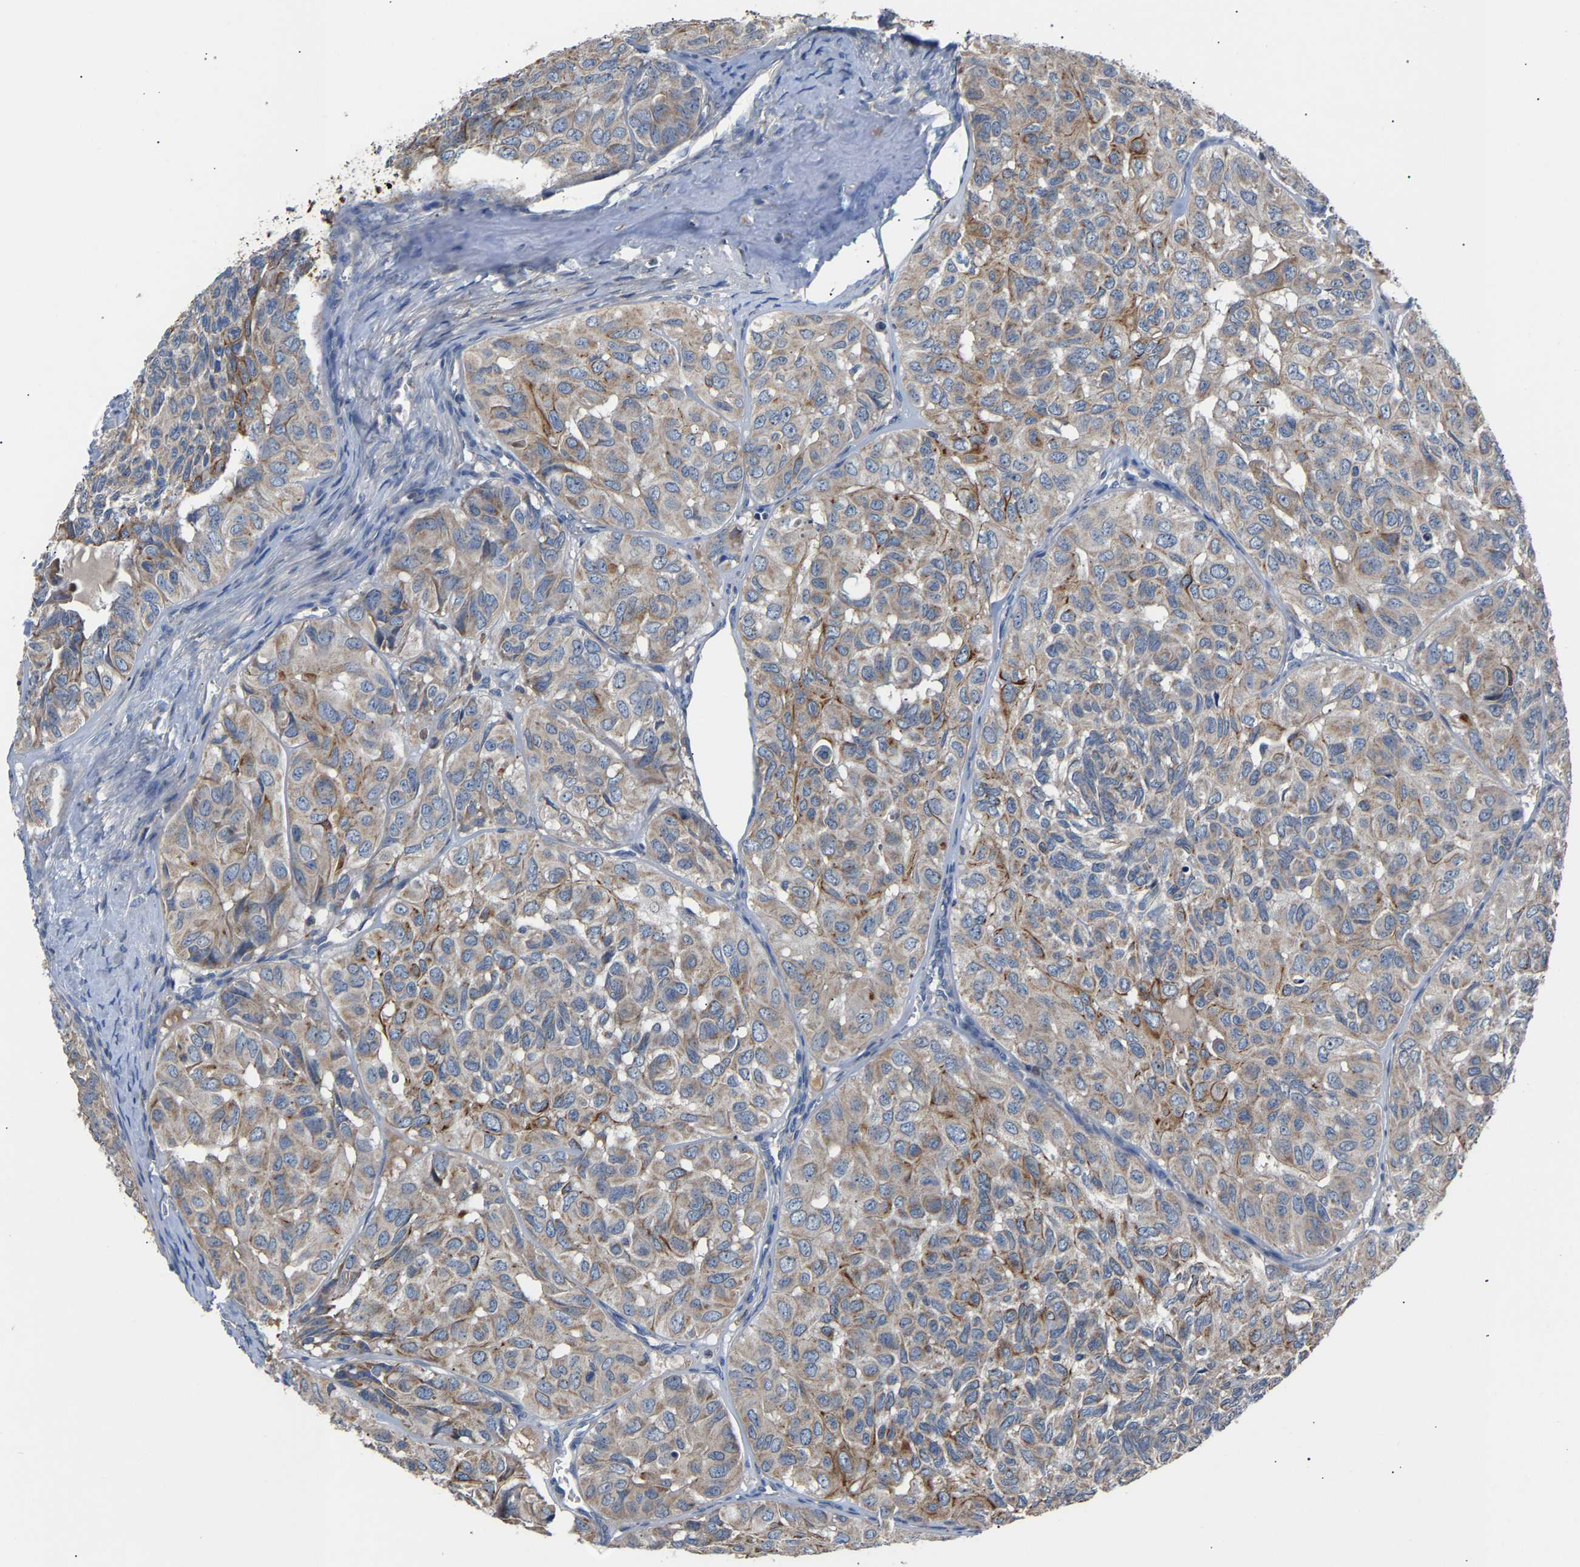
{"staining": {"intensity": "moderate", "quantity": "25%-75%", "location": "cytoplasmic/membranous"}, "tissue": "head and neck cancer", "cell_type": "Tumor cells", "image_type": "cancer", "snomed": [{"axis": "morphology", "description": "Adenocarcinoma, NOS"}, {"axis": "topography", "description": "Salivary gland, NOS"}, {"axis": "topography", "description": "Head-Neck"}], "caption": "Head and neck cancer (adenocarcinoma) stained for a protein (brown) exhibits moderate cytoplasmic/membranous positive staining in approximately 25%-75% of tumor cells.", "gene": "CCDC171", "patient": {"sex": "female", "age": 76}}